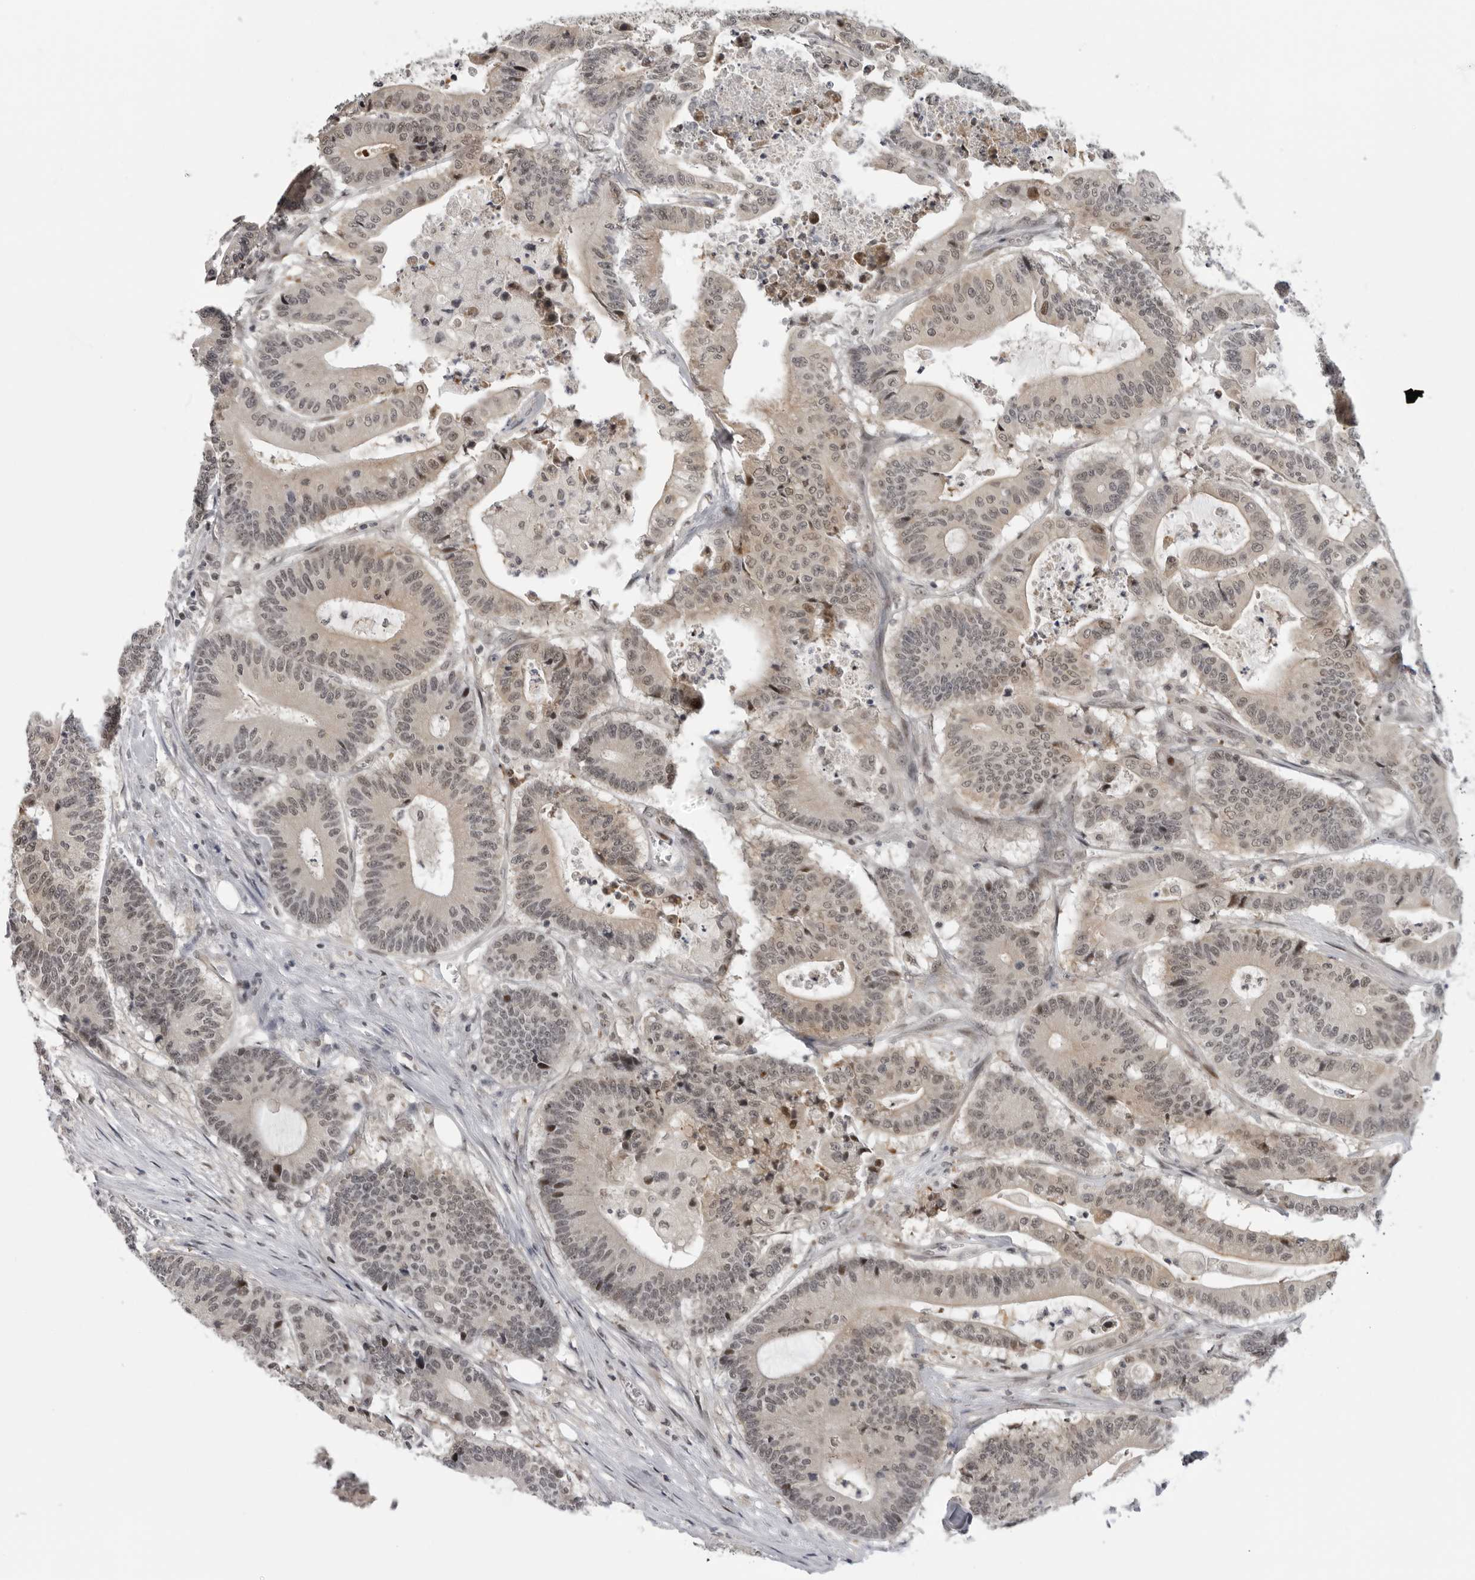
{"staining": {"intensity": "weak", "quantity": ">75%", "location": "nuclear"}, "tissue": "colorectal cancer", "cell_type": "Tumor cells", "image_type": "cancer", "snomed": [{"axis": "morphology", "description": "Adenocarcinoma, NOS"}, {"axis": "topography", "description": "Colon"}], "caption": "Immunohistochemical staining of human adenocarcinoma (colorectal) displays low levels of weak nuclear protein staining in about >75% of tumor cells. (DAB IHC with brightfield microscopy, high magnification).", "gene": "ALPK2", "patient": {"sex": "female", "age": 84}}